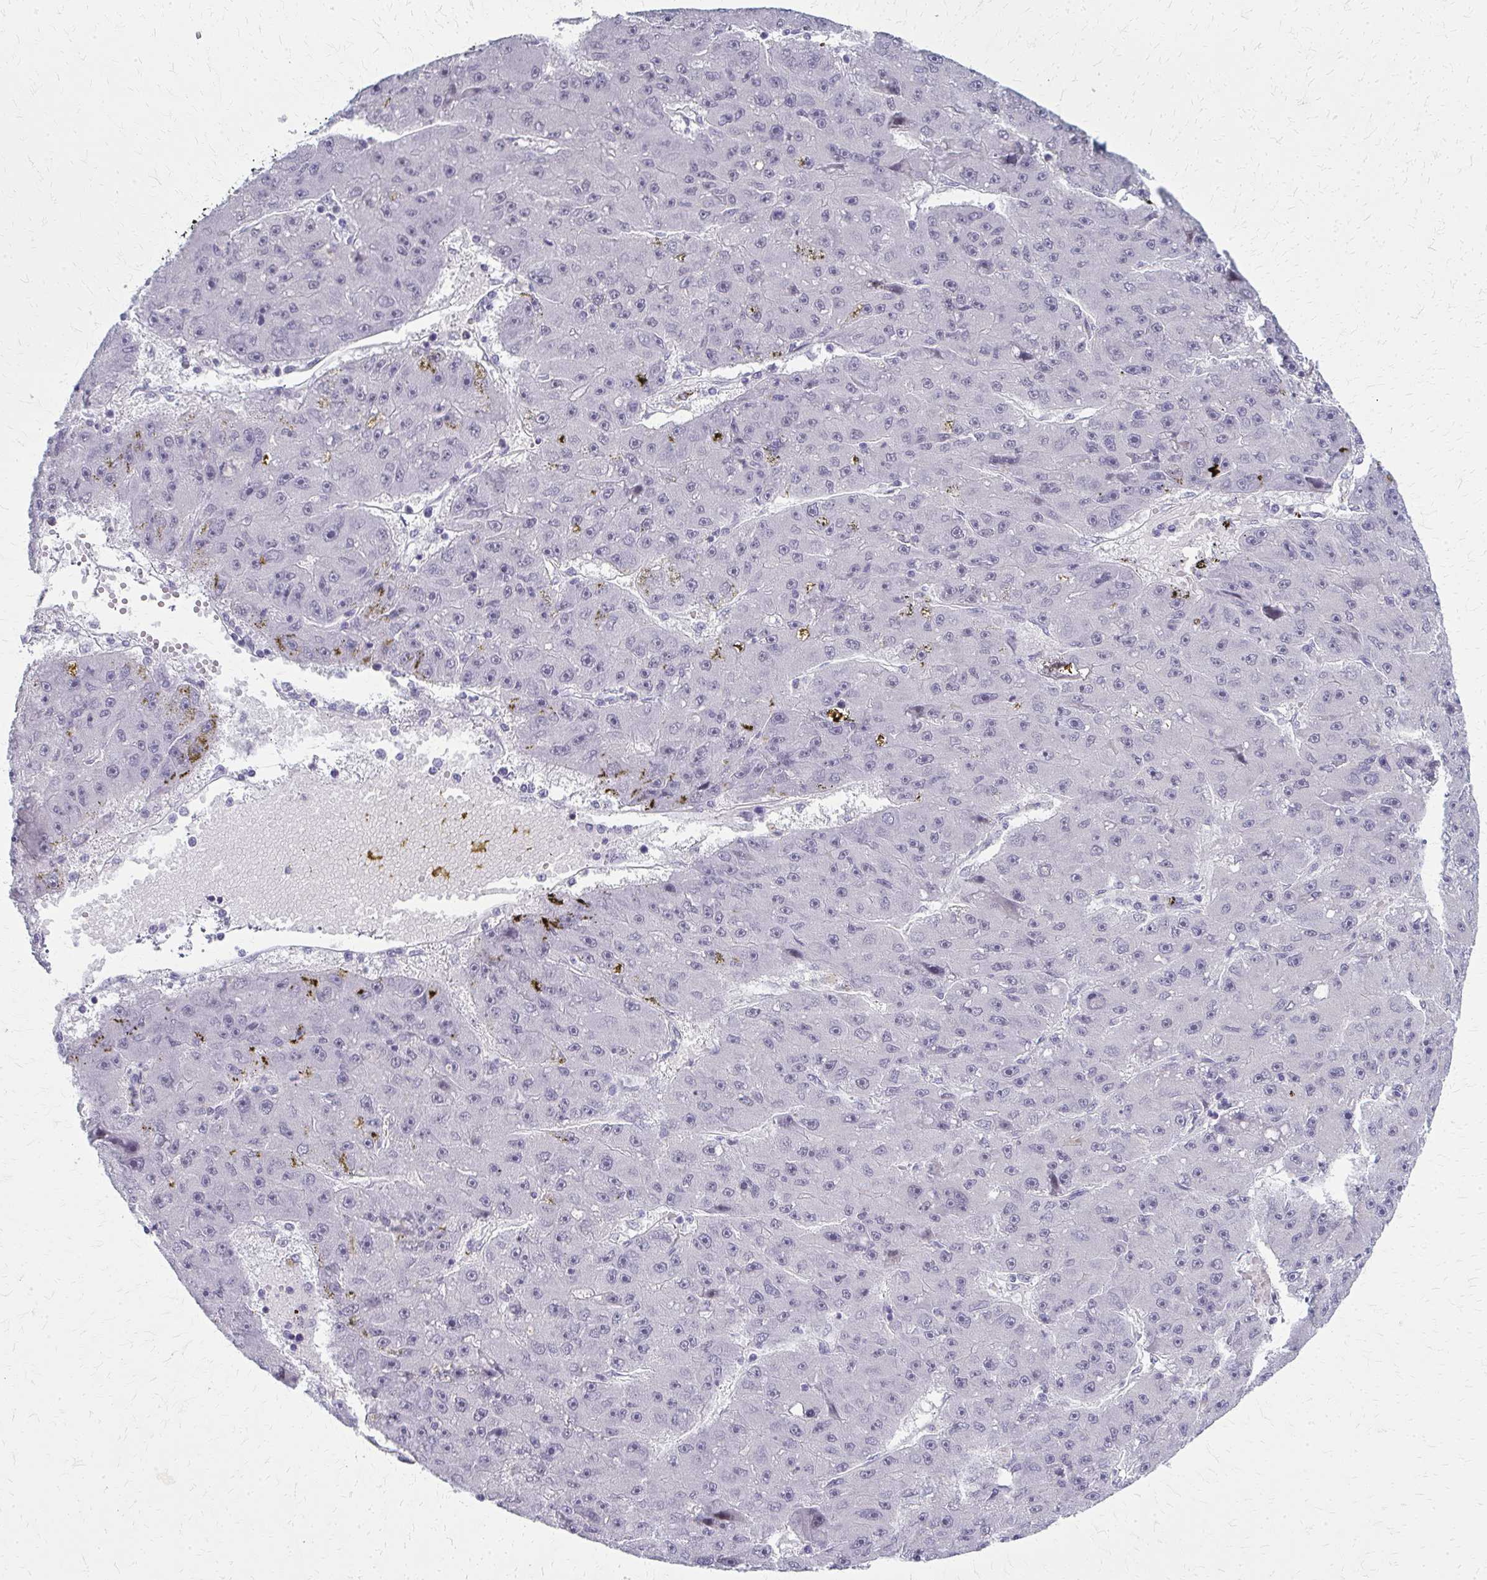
{"staining": {"intensity": "negative", "quantity": "none", "location": "none"}, "tissue": "liver cancer", "cell_type": "Tumor cells", "image_type": "cancer", "snomed": [{"axis": "morphology", "description": "Carcinoma, Hepatocellular, NOS"}, {"axis": "topography", "description": "Liver"}], "caption": "This is a histopathology image of immunohistochemistry (IHC) staining of liver cancer, which shows no staining in tumor cells. (DAB (3,3'-diaminobenzidine) IHC visualized using brightfield microscopy, high magnification).", "gene": "CASQ2", "patient": {"sex": "male", "age": 67}}